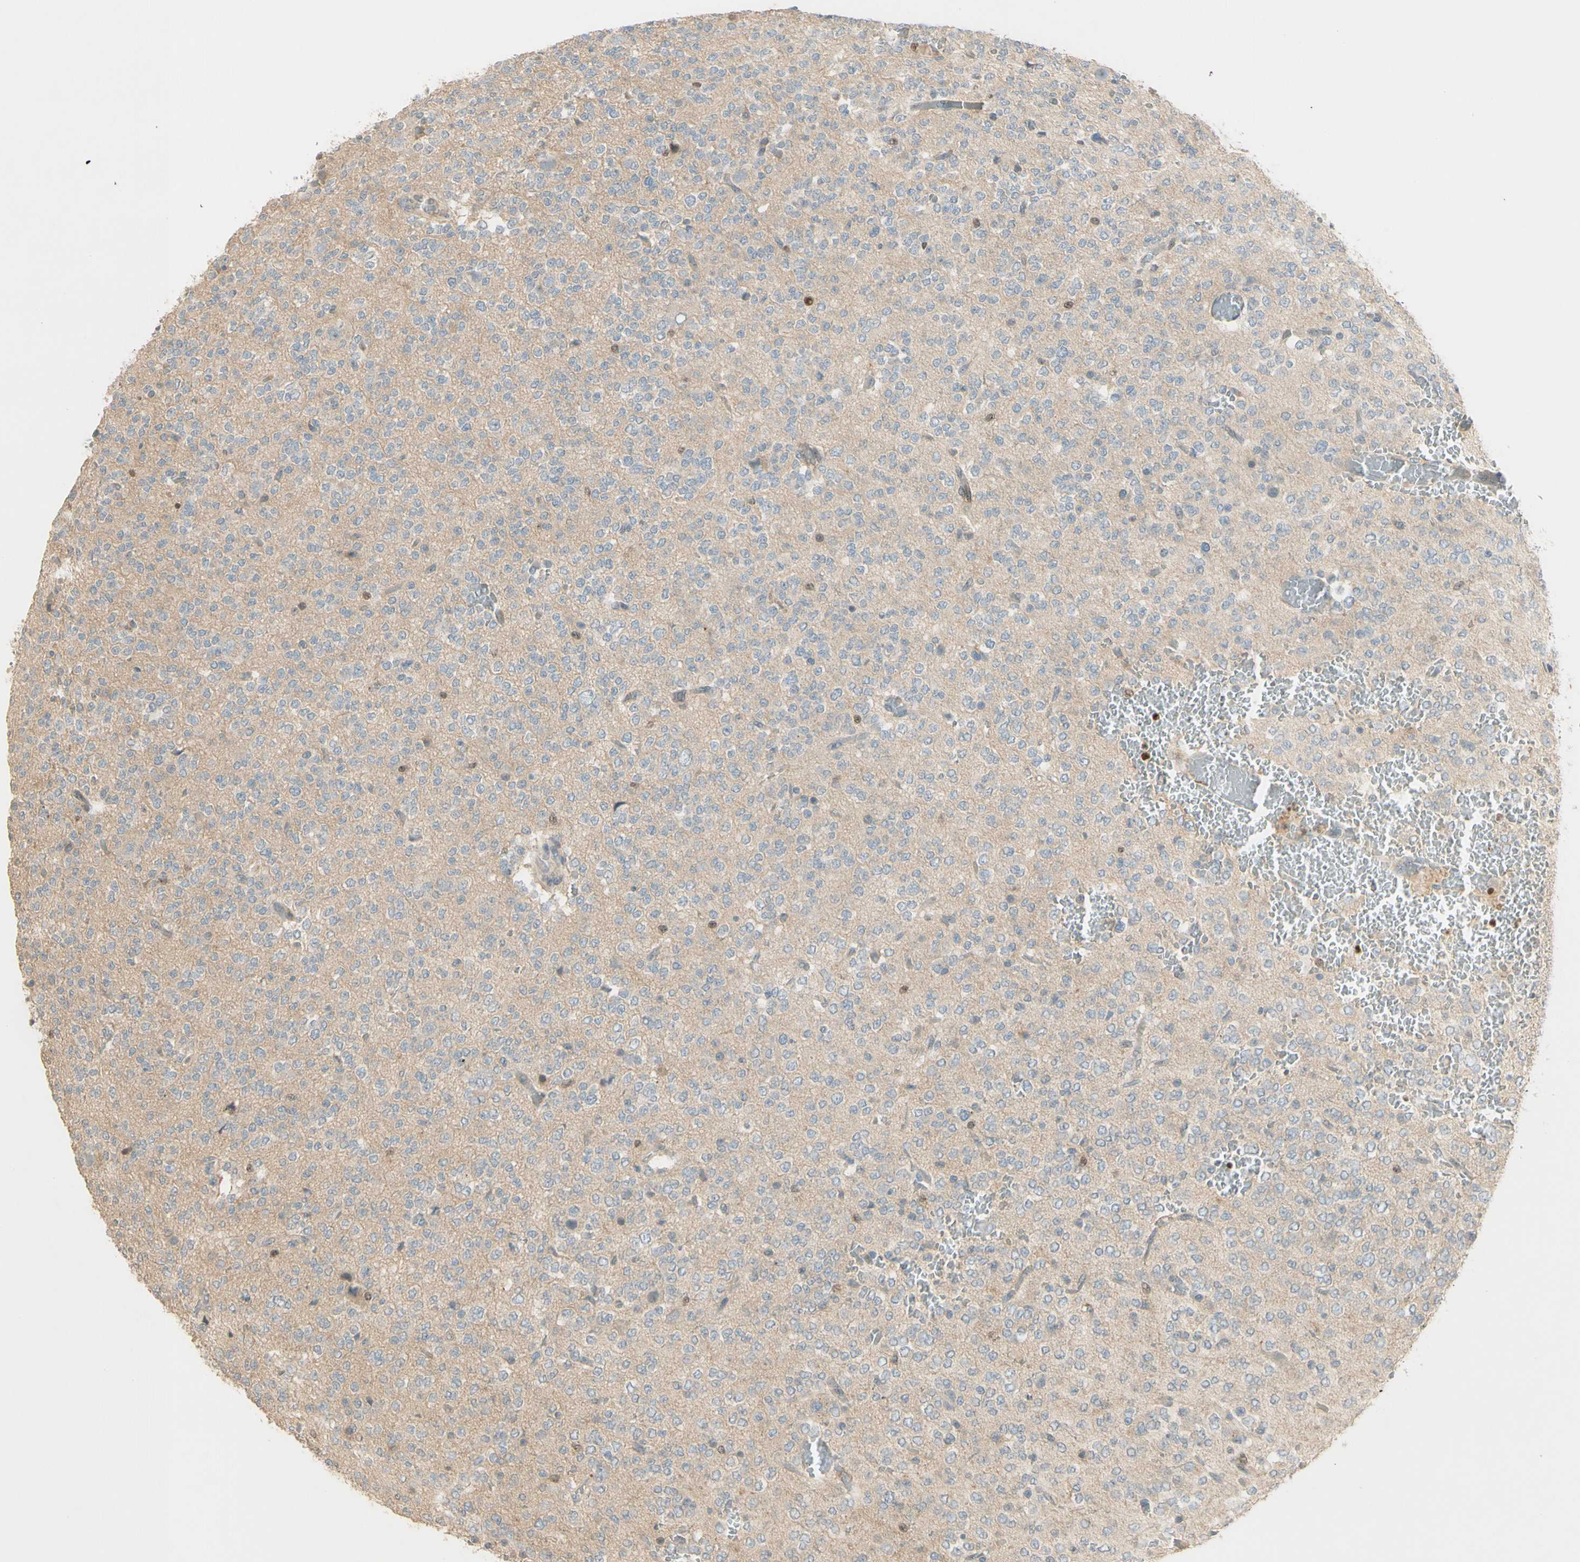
{"staining": {"intensity": "weak", "quantity": ">75%", "location": "cytoplasmic/membranous"}, "tissue": "glioma", "cell_type": "Tumor cells", "image_type": "cancer", "snomed": [{"axis": "morphology", "description": "Glioma, malignant, Low grade"}, {"axis": "topography", "description": "Brain"}], "caption": "Malignant glioma (low-grade) tissue displays weak cytoplasmic/membranous staining in about >75% of tumor cells, visualized by immunohistochemistry.", "gene": "NFYA", "patient": {"sex": "male", "age": 38}}